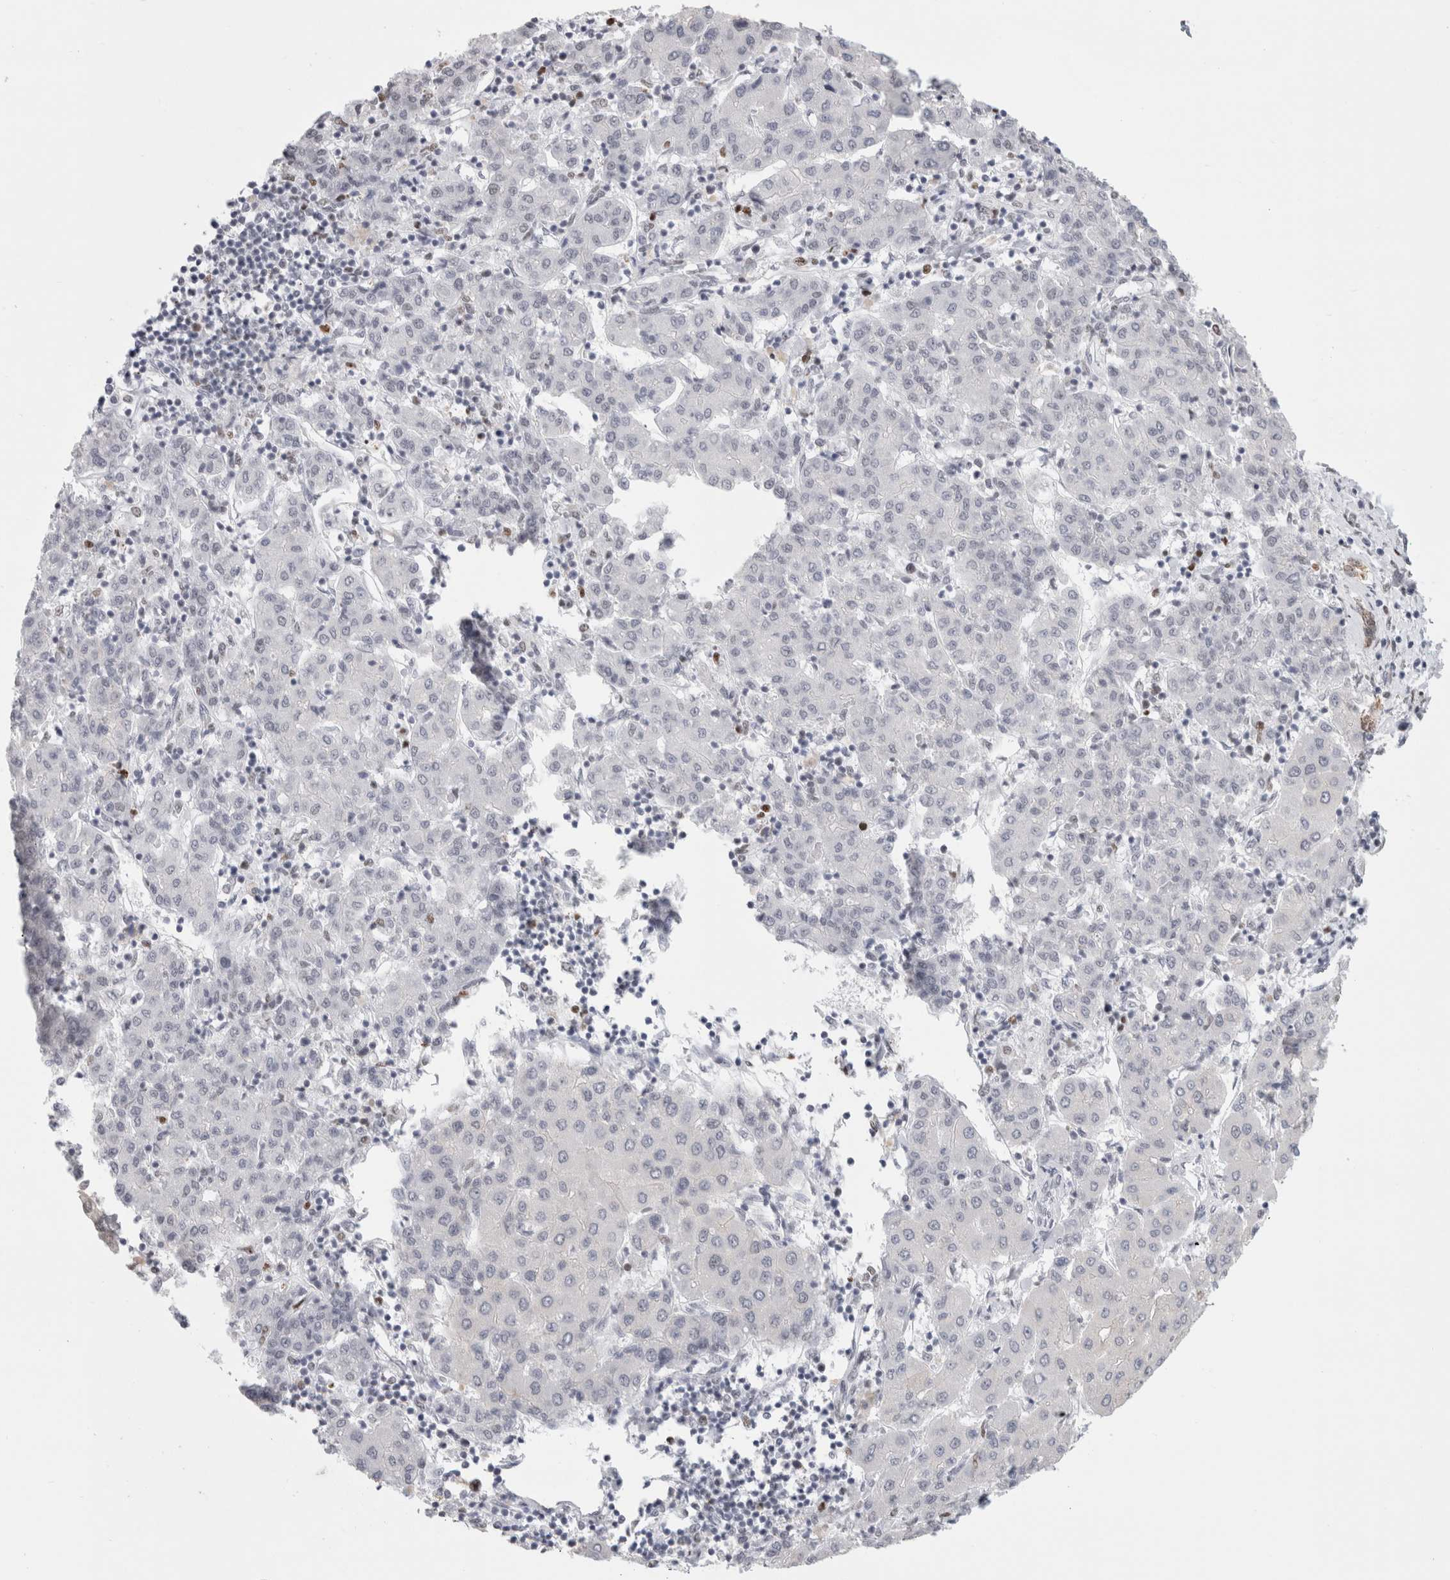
{"staining": {"intensity": "weak", "quantity": "<25%", "location": "nuclear"}, "tissue": "liver cancer", "cell_type": "Tumor cells", "image_type": "cancer", "snomed": [{"axis": "morphology", "description": "Carcinoma, Hepatocellular, NOS"}, {"axis": "topography", "description": "Liver"}], "caption": "Protein analysis of hepatocellular carcinoma (liver) displays no significant expression in tumor cells. (DAB immunohistochemistry visualized using brightfield microscopy, high magnification).", "gene": "SMARCC1", "patient": {"sex": "male", "age": 65}}